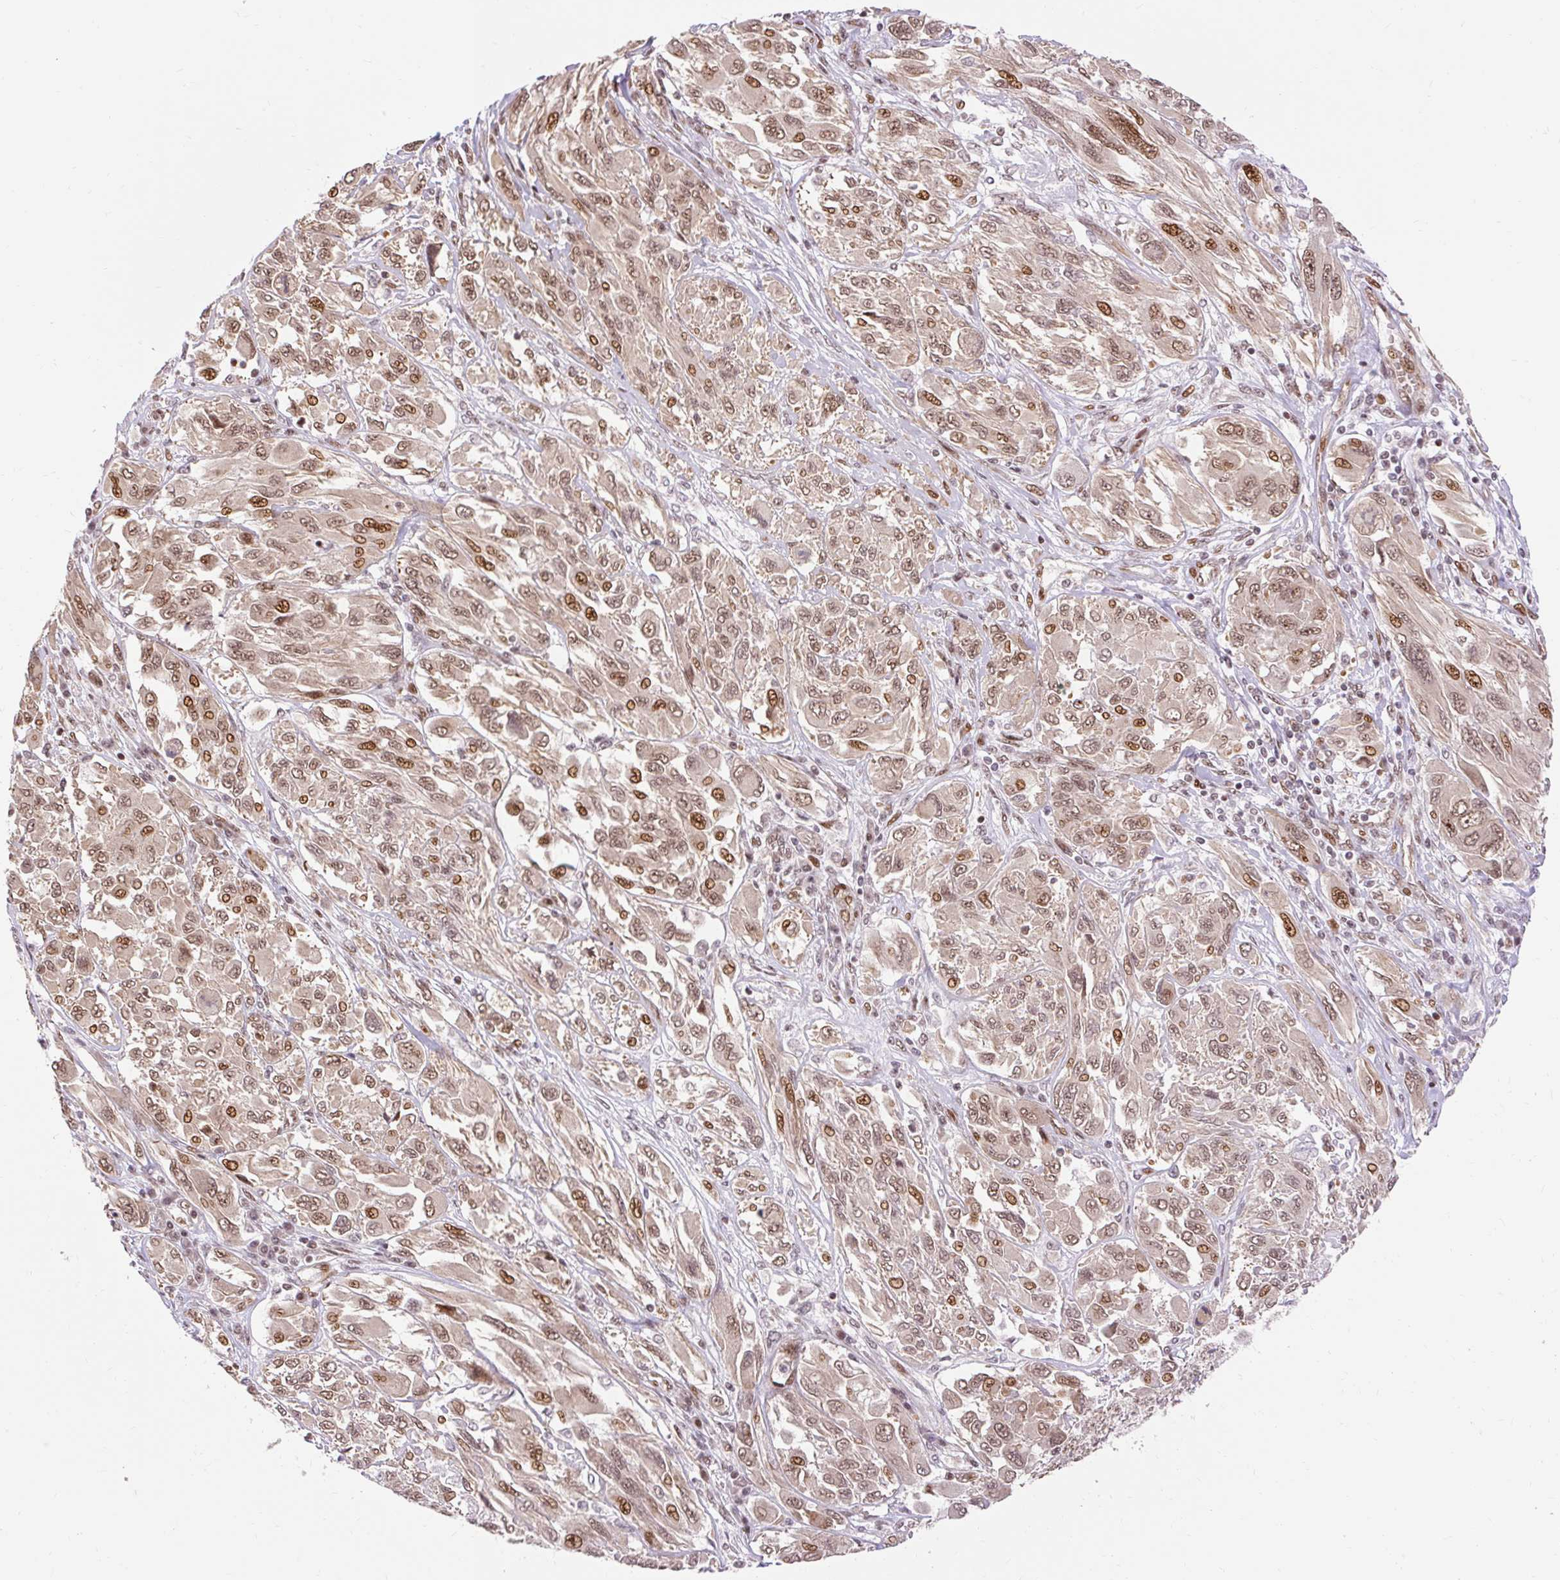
{"staining": {"intensity": "moderate", "quantity": ">75%", "location": "nuclear"}, "tissue": "melanoma", "cell_type": "Tumor cells", "image_type": "cancer", "snomed": [{"axis": "morphology", "description": "Malignant melanoma, NOS"}, {"axis": "topography", "description": "Skin"}], "caption": "Brown immunohistochemical staining in malignant melanoma exhibits moderate nuclear expression in approximately >75% of tumor cells.", "gene": "MECOM", "patient": {"sex": "female", "age": 91}}